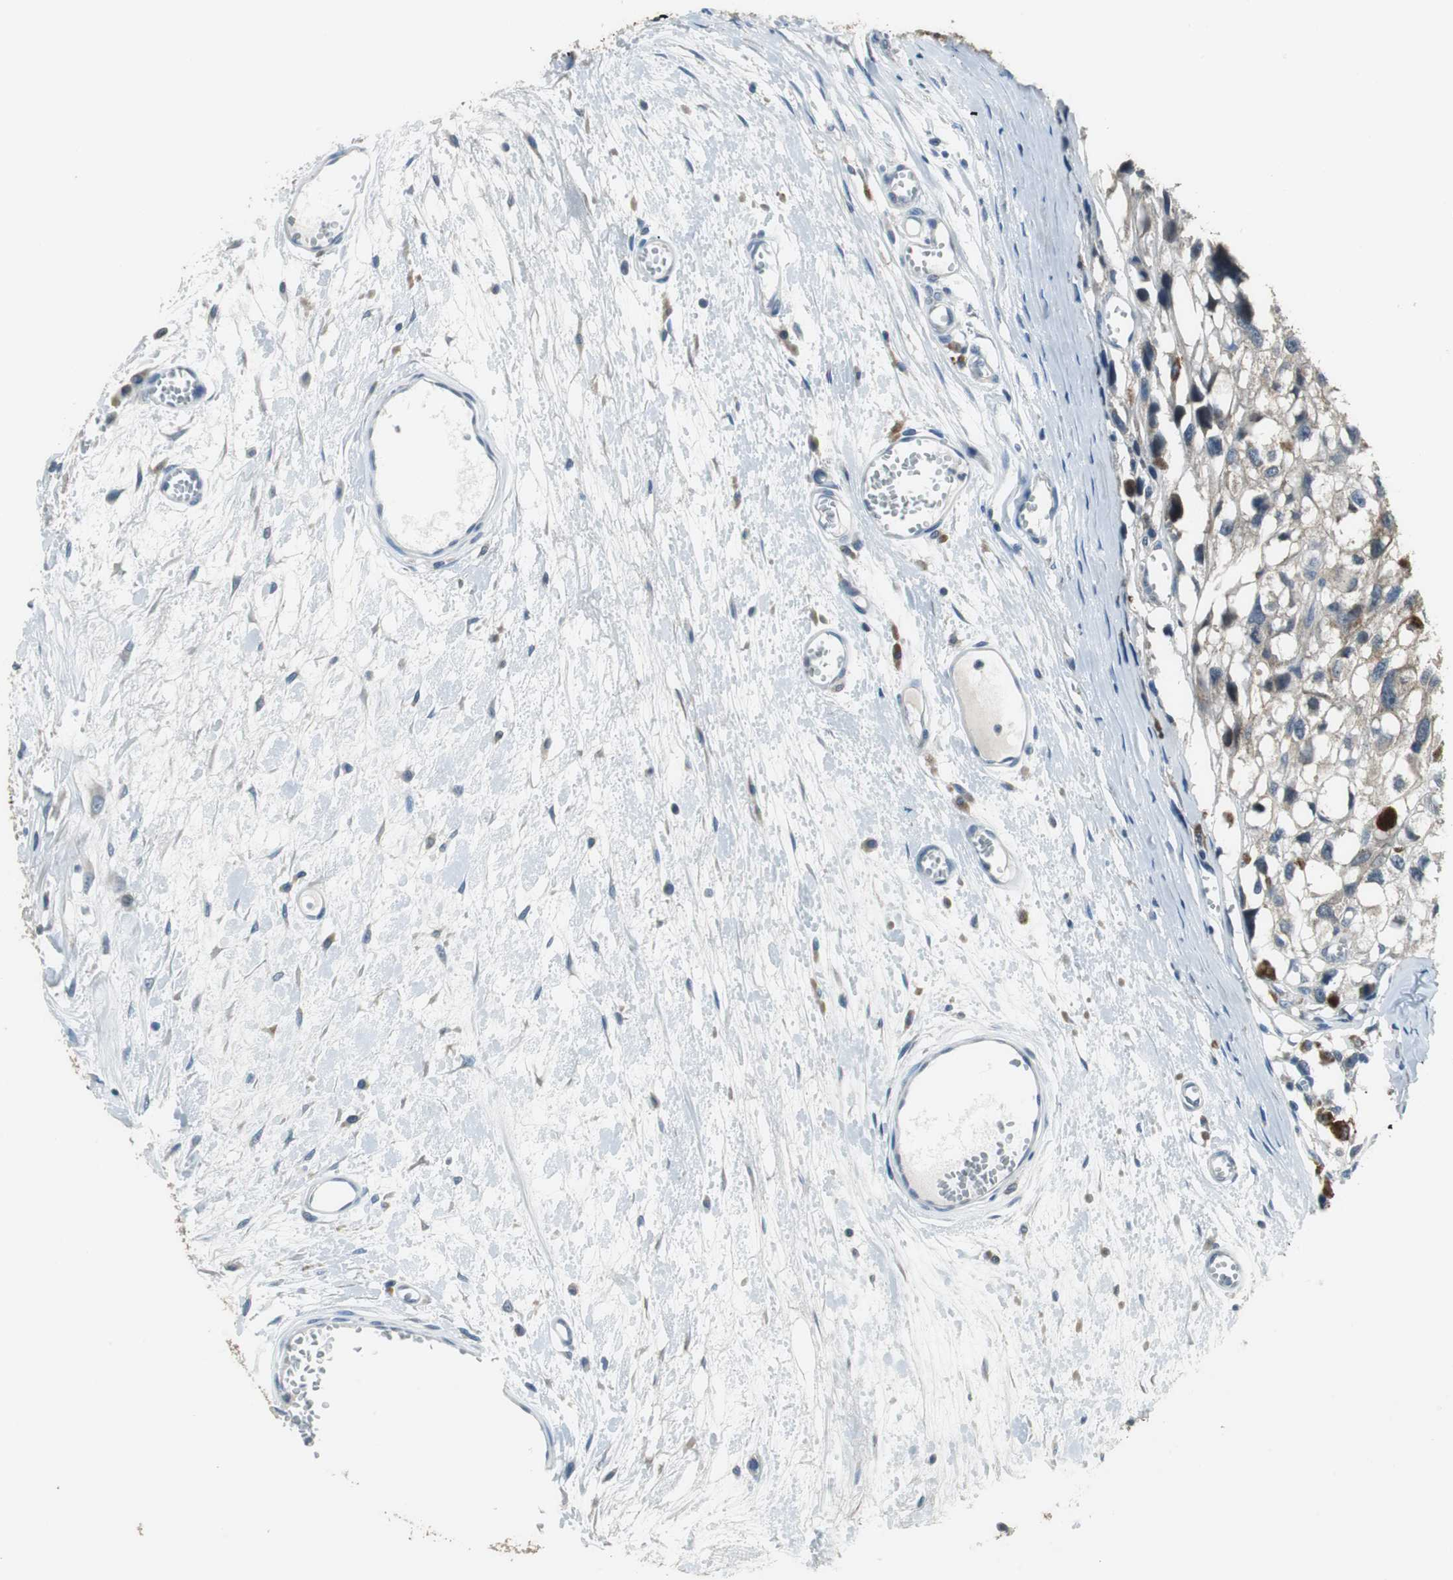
{"staining": {"intensity": "weak", "quantity": "<25%", "location": "cytoplasmic/membranous"}, "tissue": "melanoma", "cell_type": "Tumor cells", "image_type": "cancer", "snomed": [{"axis": "morphology", "description": "Malignant melanoma, Metastatic site"}, {"axis": "topography", "description": "Lymph node"}], "caption": "This is a image of IHC staining of melanoma, which shows no expression in tumor cells. (DAB immunohistochemistry (IHC), high magnification).", "gene": "PI4KB", "patient": {"sex": "male", "age": 59}}